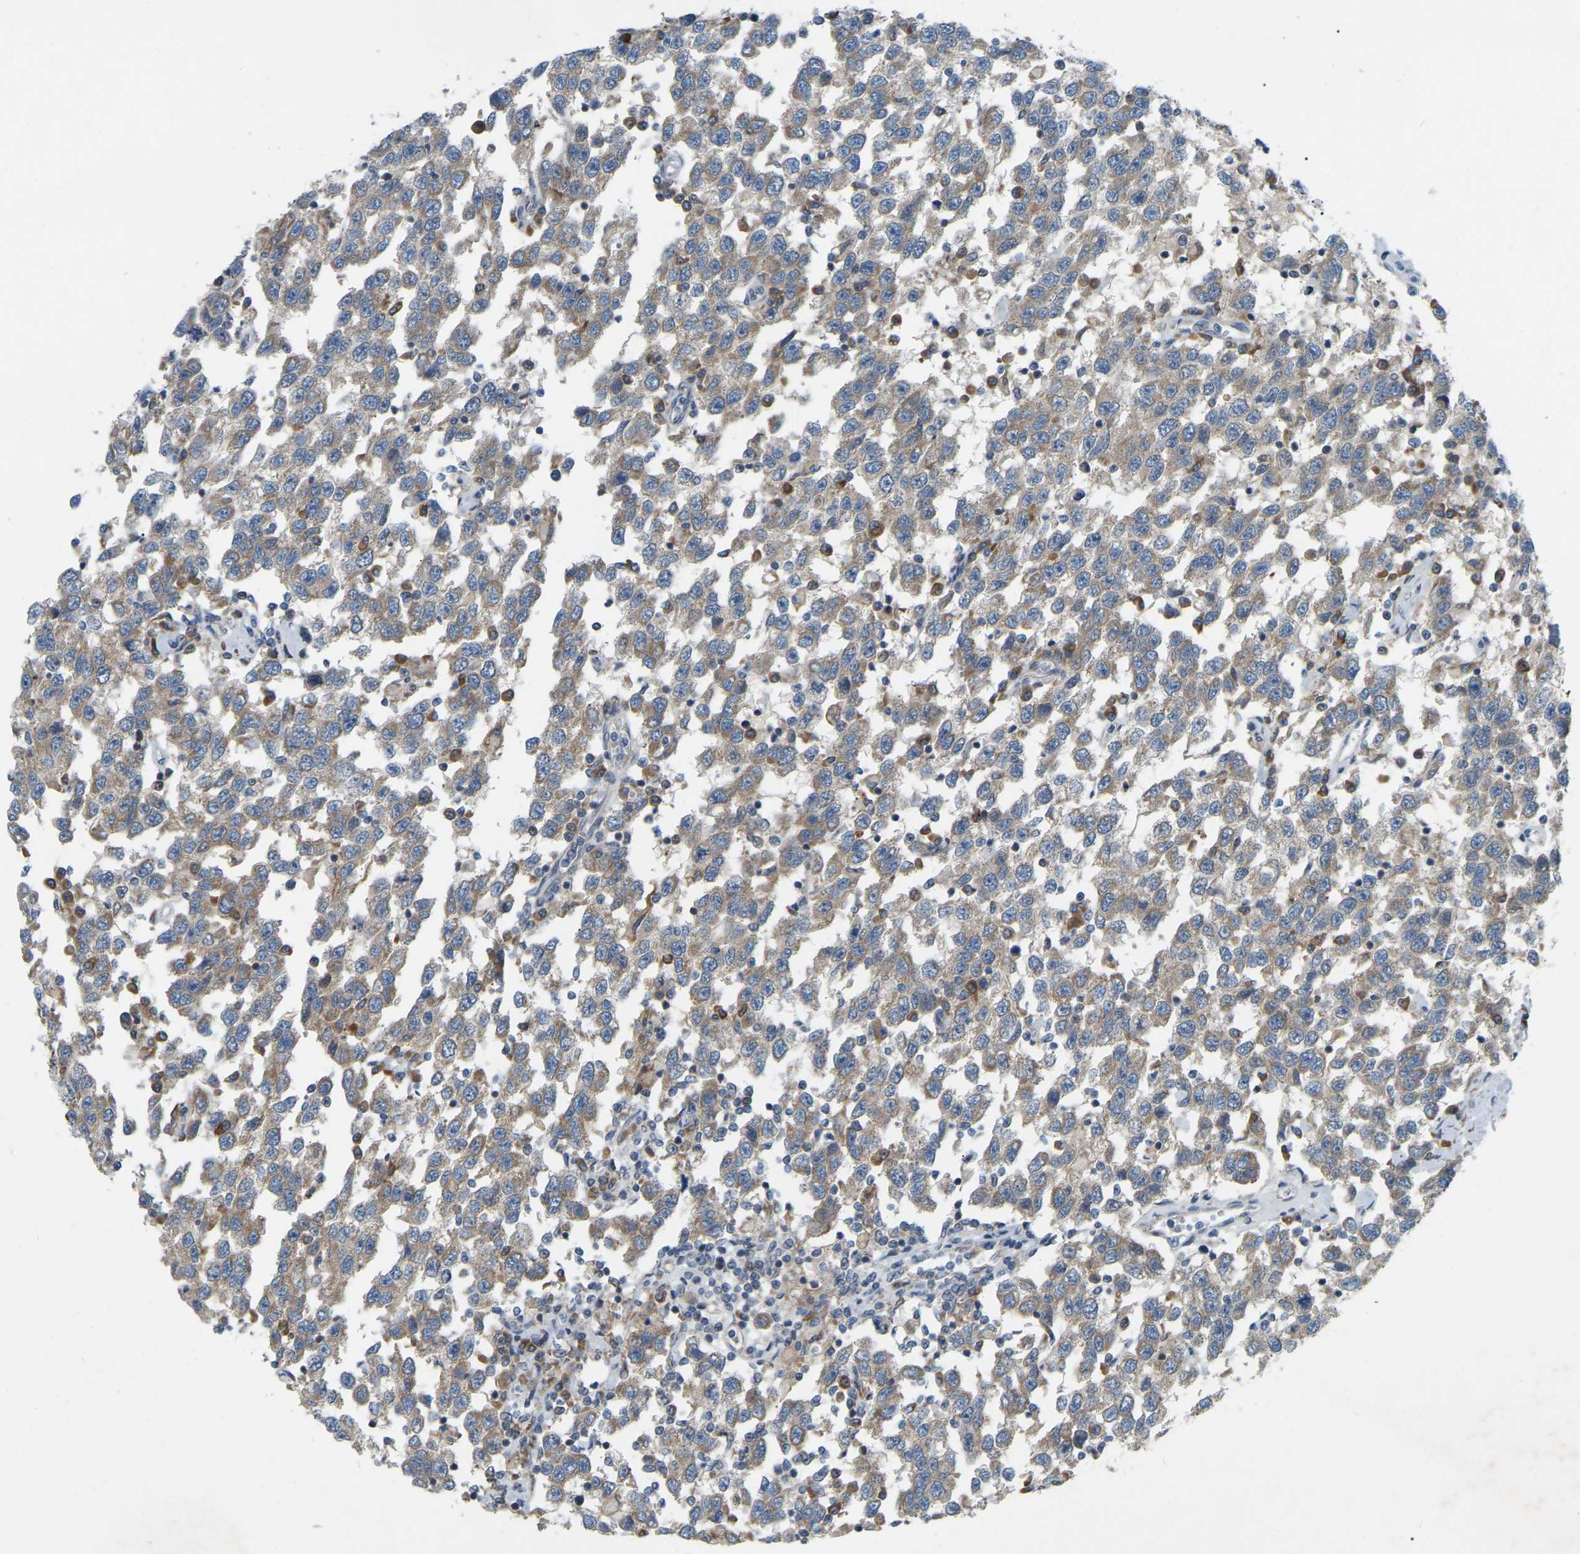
{"staining": {"intensity": "moderate", "quantity": ">75%", "location": "cytoplasmic/membranous"}, "tissue": "testis cancer", "cell_type": "Tumor cells", "image_type": "cancer", "snomed": [{"axis": "morphology", "description": "Seminoma, NOS"}, {"axis": "topography", "description": "Testis"}], "caption": "Testis cancer (seminoma) stained for a protein (brown) demonstrates moderate cytoplasmic/membranous positive expression in approximately >75% of tumor cells.", "gene": "PARL", "patient": {"sex": "male", "age": 41}}